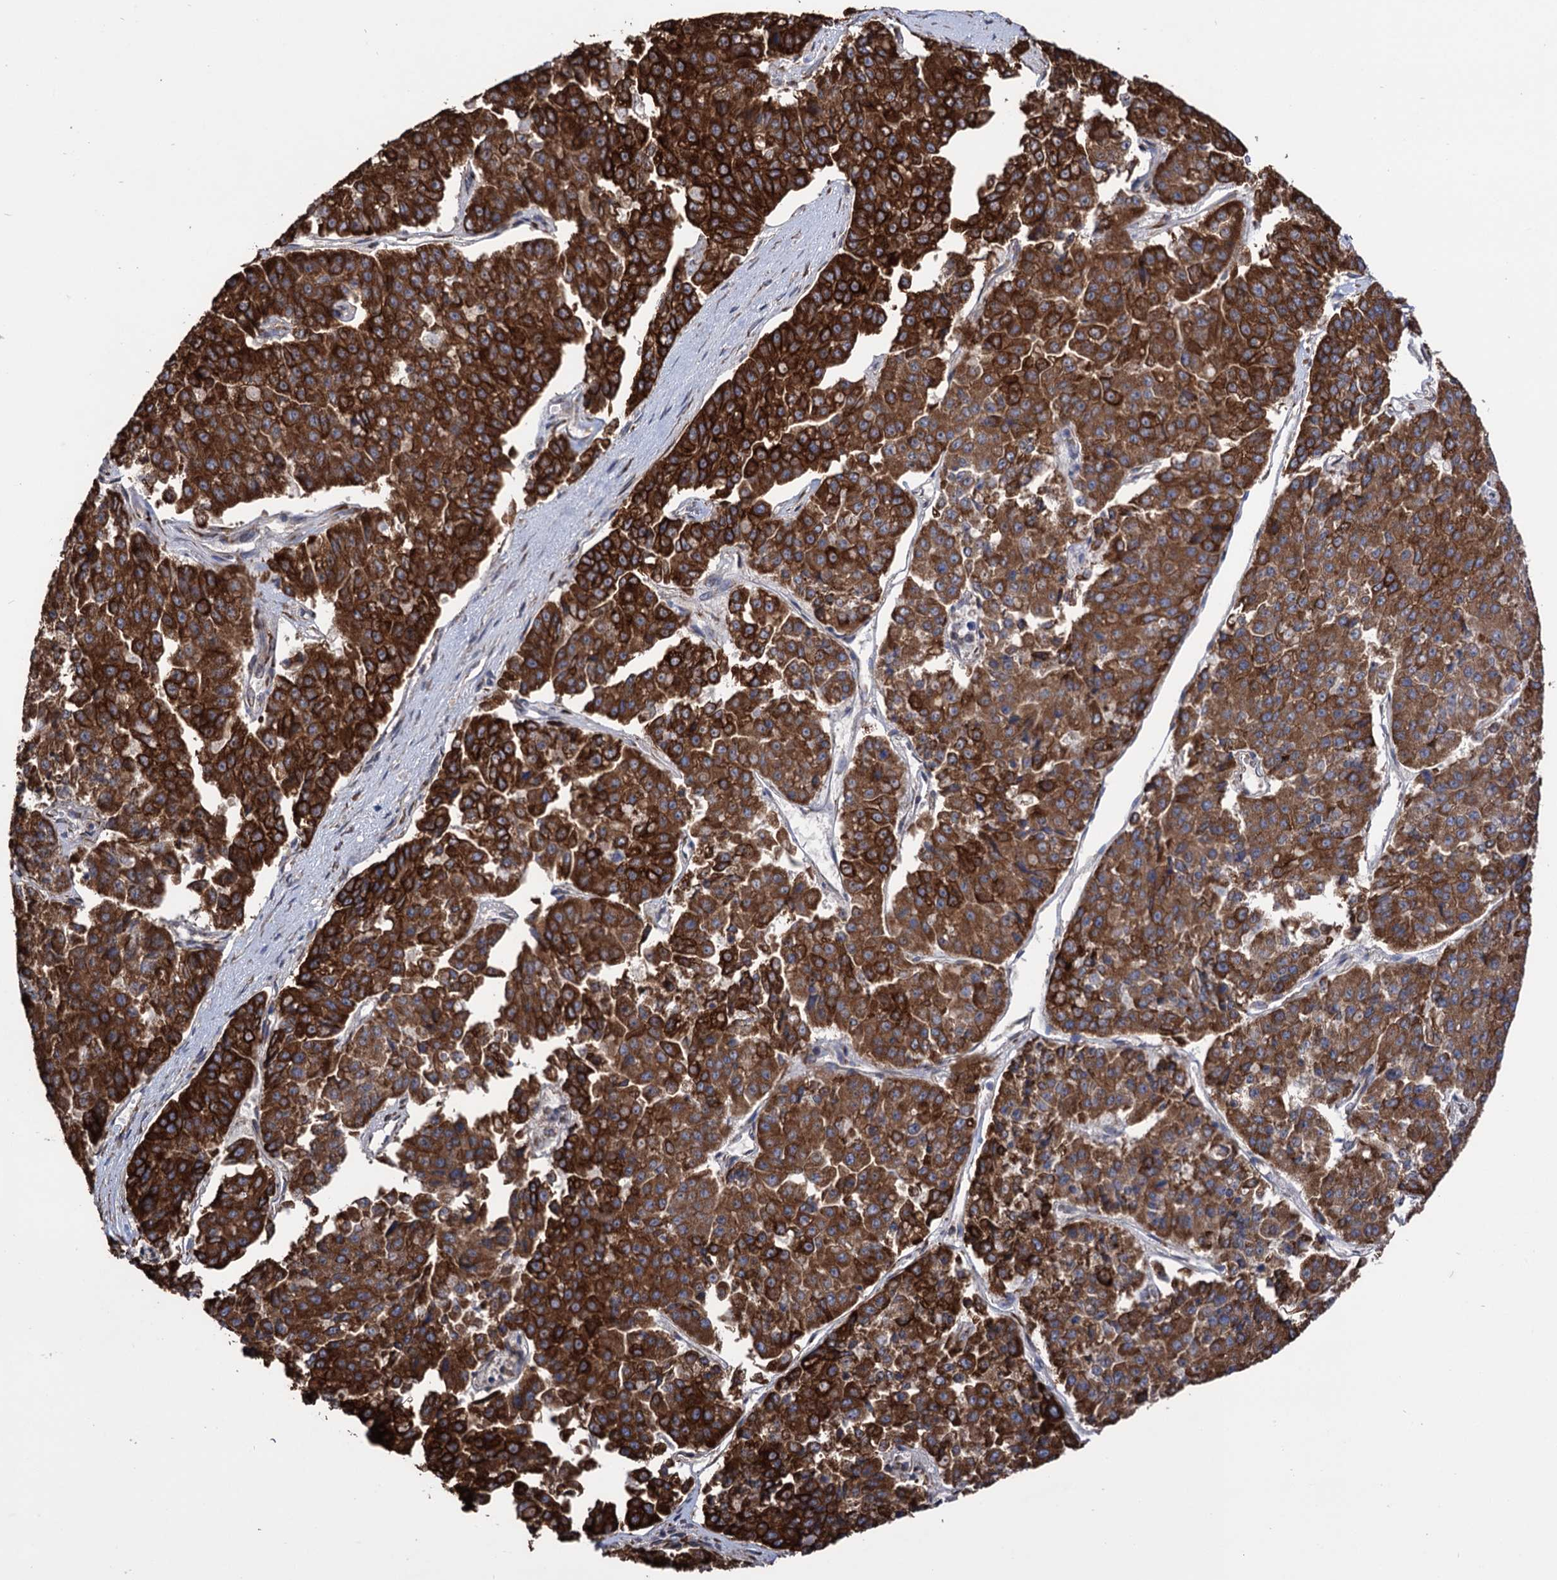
{"staining": {"intensity": "strong", "quantity": ">75%", "location": "cytoplasmic/membranous"}, "tissue": "pancreatic cancer", "cell_type": "Tumor cells", "image_type": "cancer", "snomed": [{"axis": "morphology", "description": "Adenocarcinoma, NOS"}, {"axis": "topography", "description": "Pancreas"}], "caption": "Protein expression by immunohistochemistry demonstrates strong cytoplasmic/membranous expression in approximately >75% of tumor cells in pancreatic cancer (adenocarcinoma).", "gene": "CDAN1", "patient": {"sex": "male", "age": 50}}